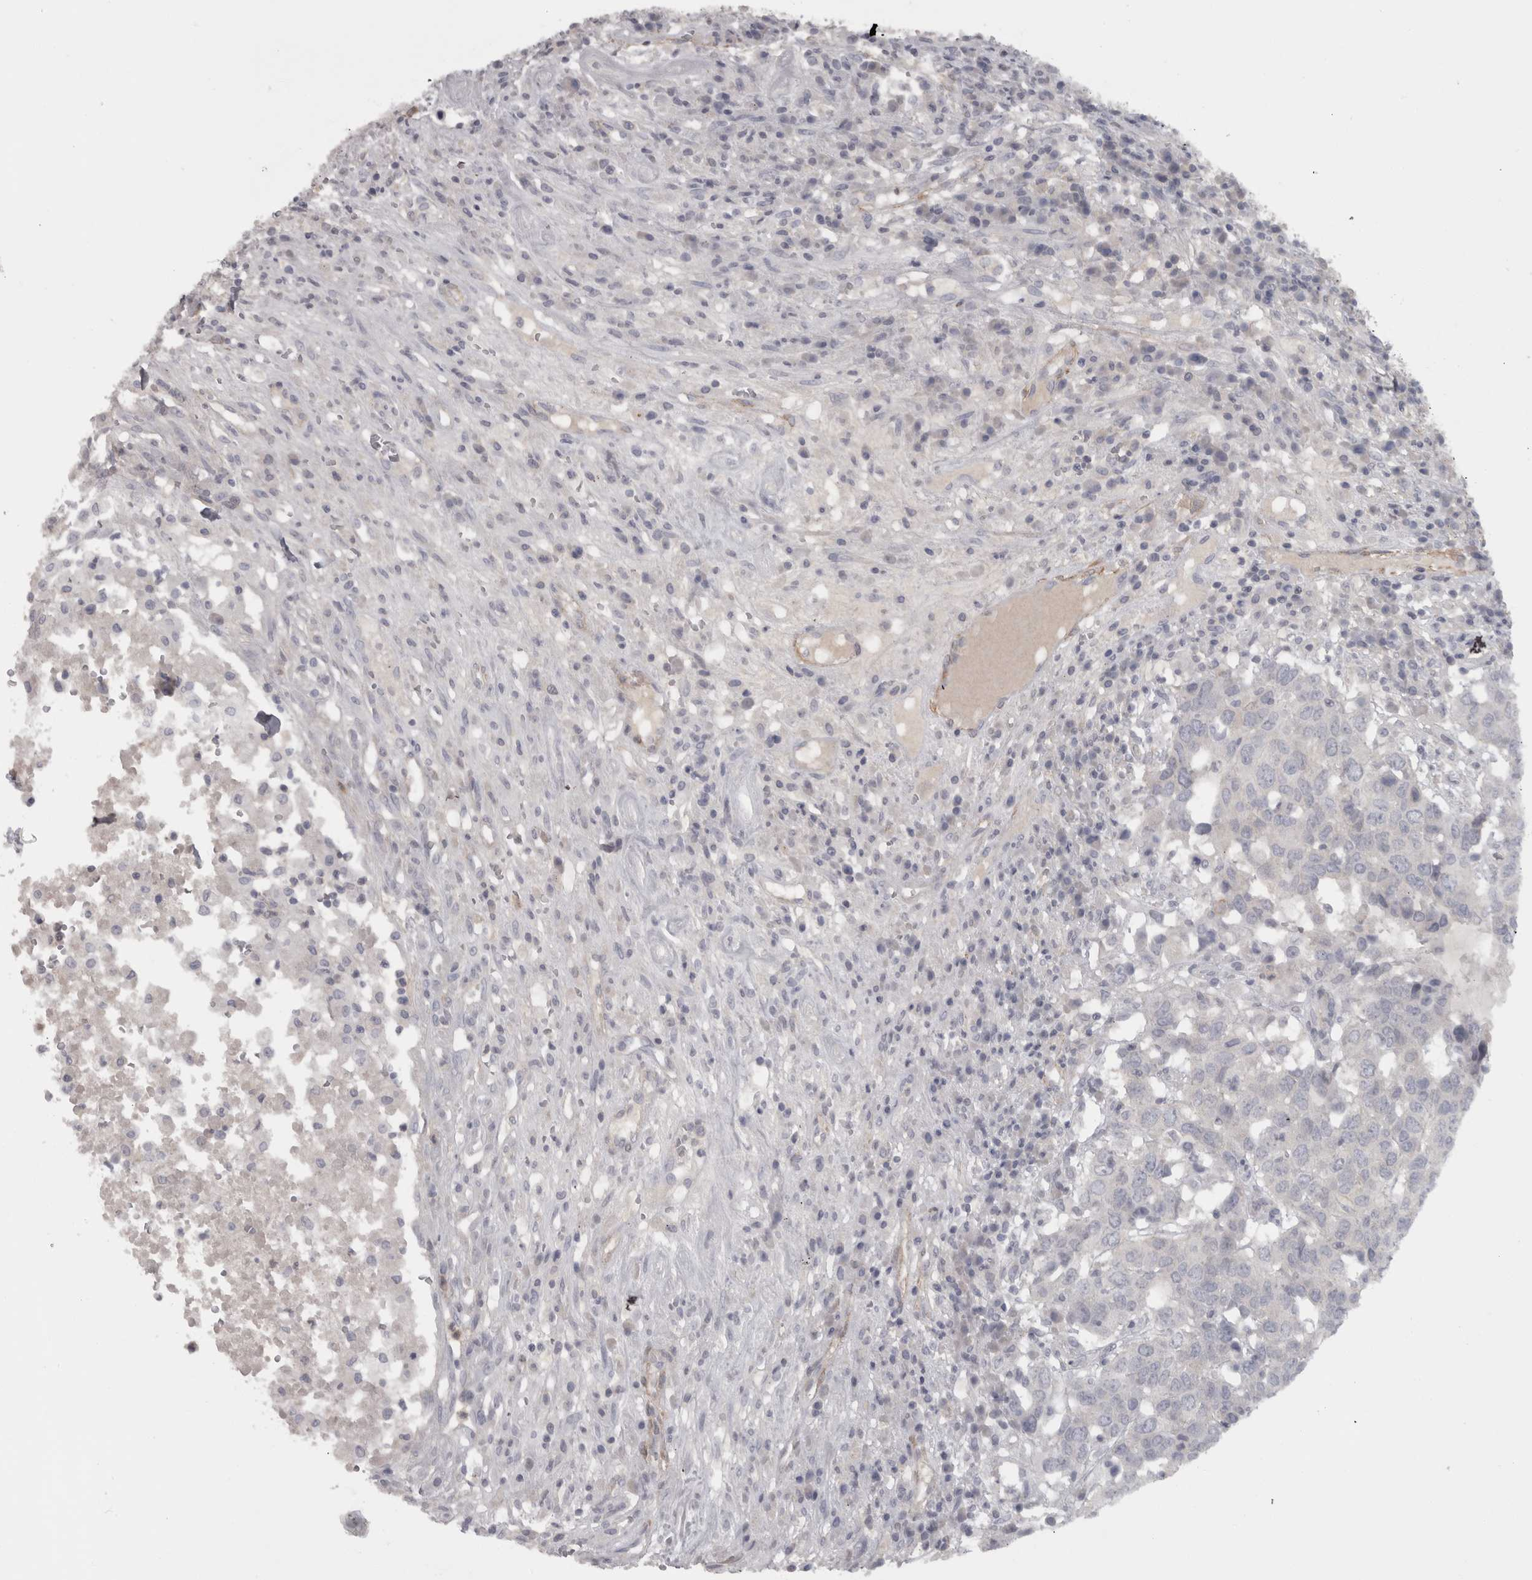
{"staining": {"intensity": "negative", "quantity": "none", "location": "none"}, "tissue": "head and neck cancer", "cell_type": "Tumor cells", "image_type": "cancer", "snomed": [{"axis": "morphology", "description": "Squamous cell carcinoma, NOS"}, {"axis": "topography", "description": "Head-Neck"}], "caption": "Immunohistochemistry (IHC) photomicrograph of squamous cell carcinoma (head and neck) stained for a protein (brown), which shows no positivity in tumor cells.", "gene": "PPP1R12B", "patient": {"sex": "male", "age": 66}}